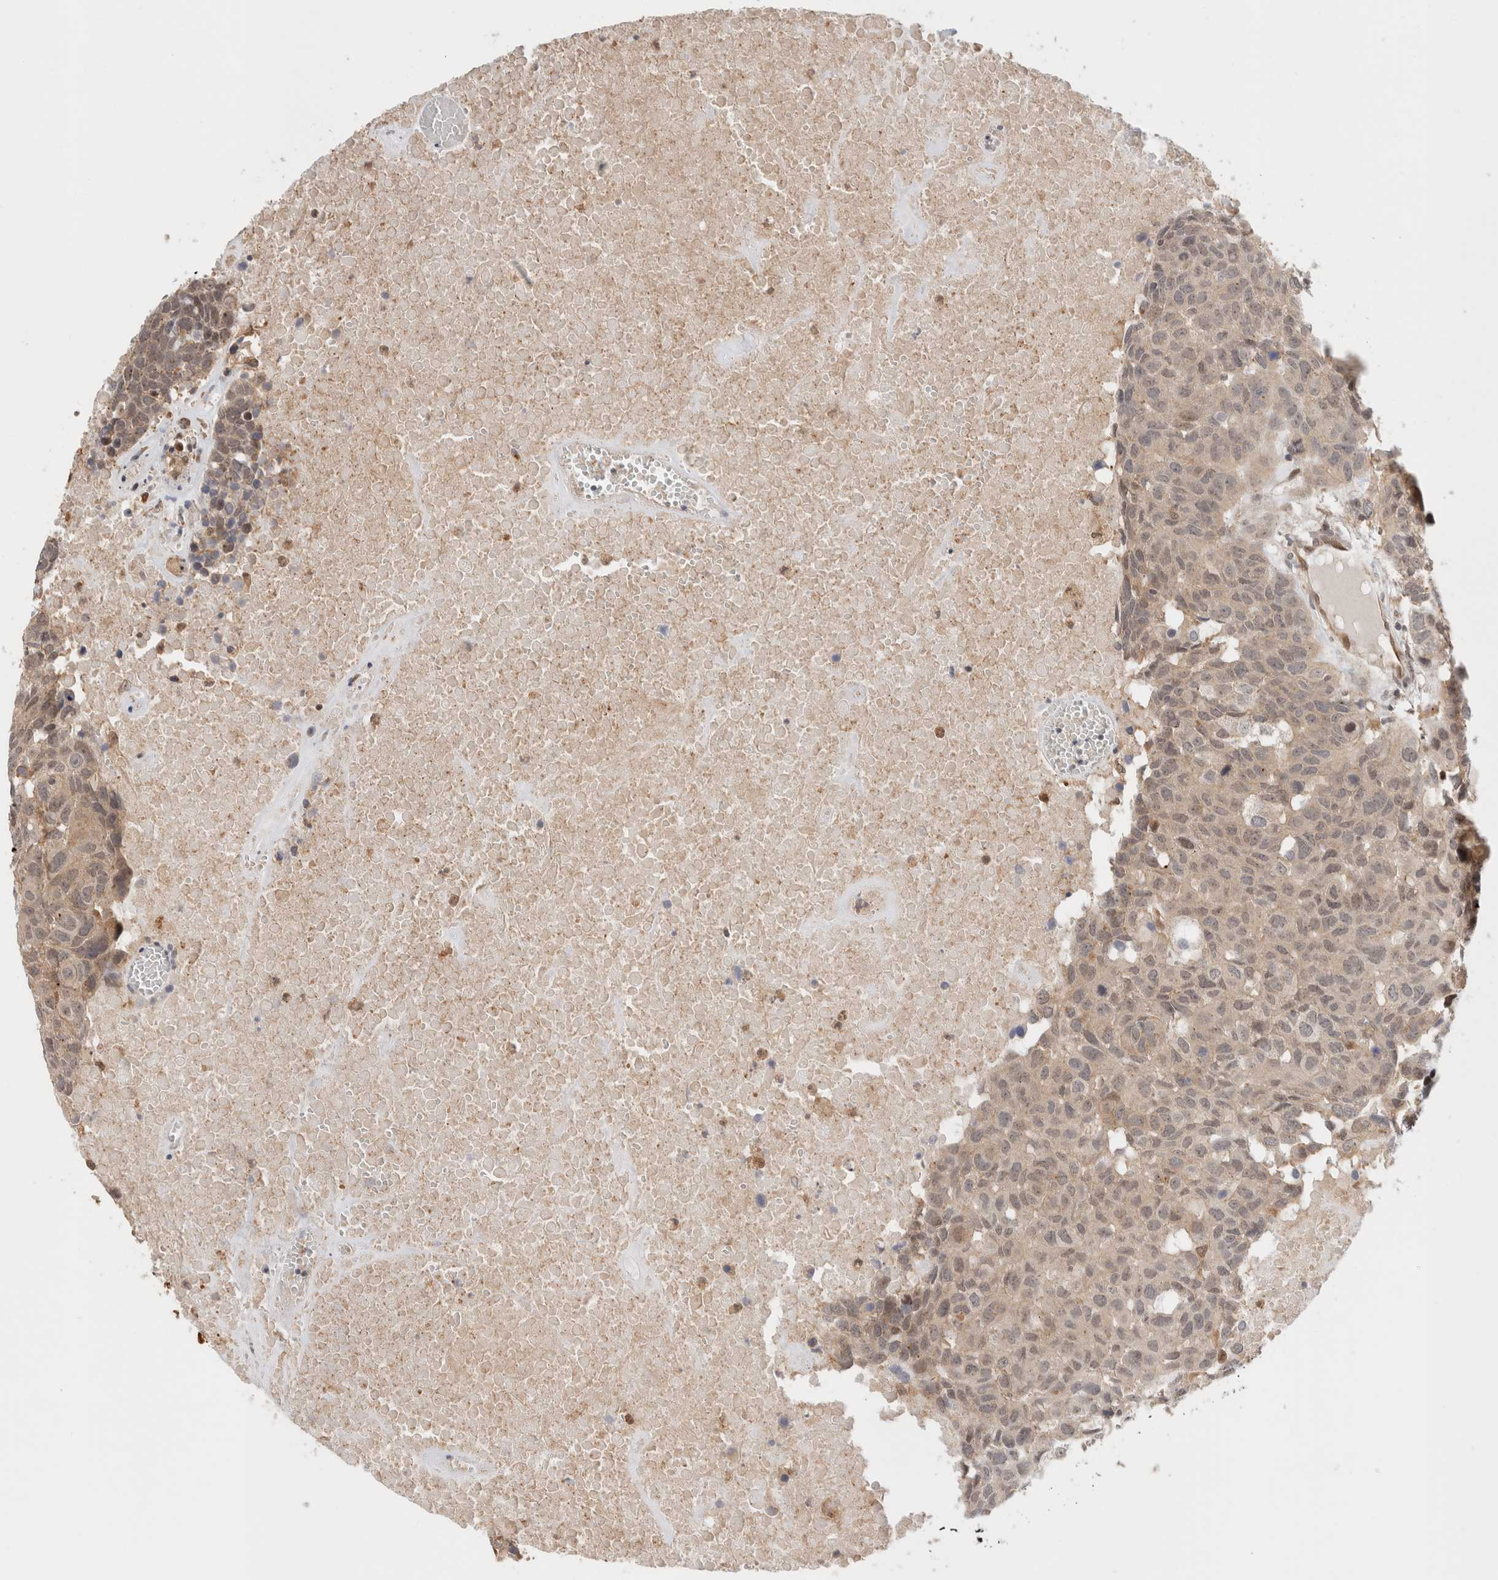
{"staining": {"intensity": "weak", "quantity": "<25%", "location": "cytoplasmic/membranous"}, "tissue": "head and neck cancer", "cell_type": "Tumor cells", "image_type": "cancer", "snomed": [{"axis": "morphology", "description": "Squamous cell carcinoma, NOS"}, {"axis": "topography", "description": "Head-Neck"}], "caption": "This photomicrograph is of squamous cell carcinoma (head and neck) stained with immunohistochemistry to label a protein in brown with the nuclei are counter-stained blue. There is no staining in tumor cells.", "gene": "OTUD6B", "patient": {"sex": "male", "age": 66}}